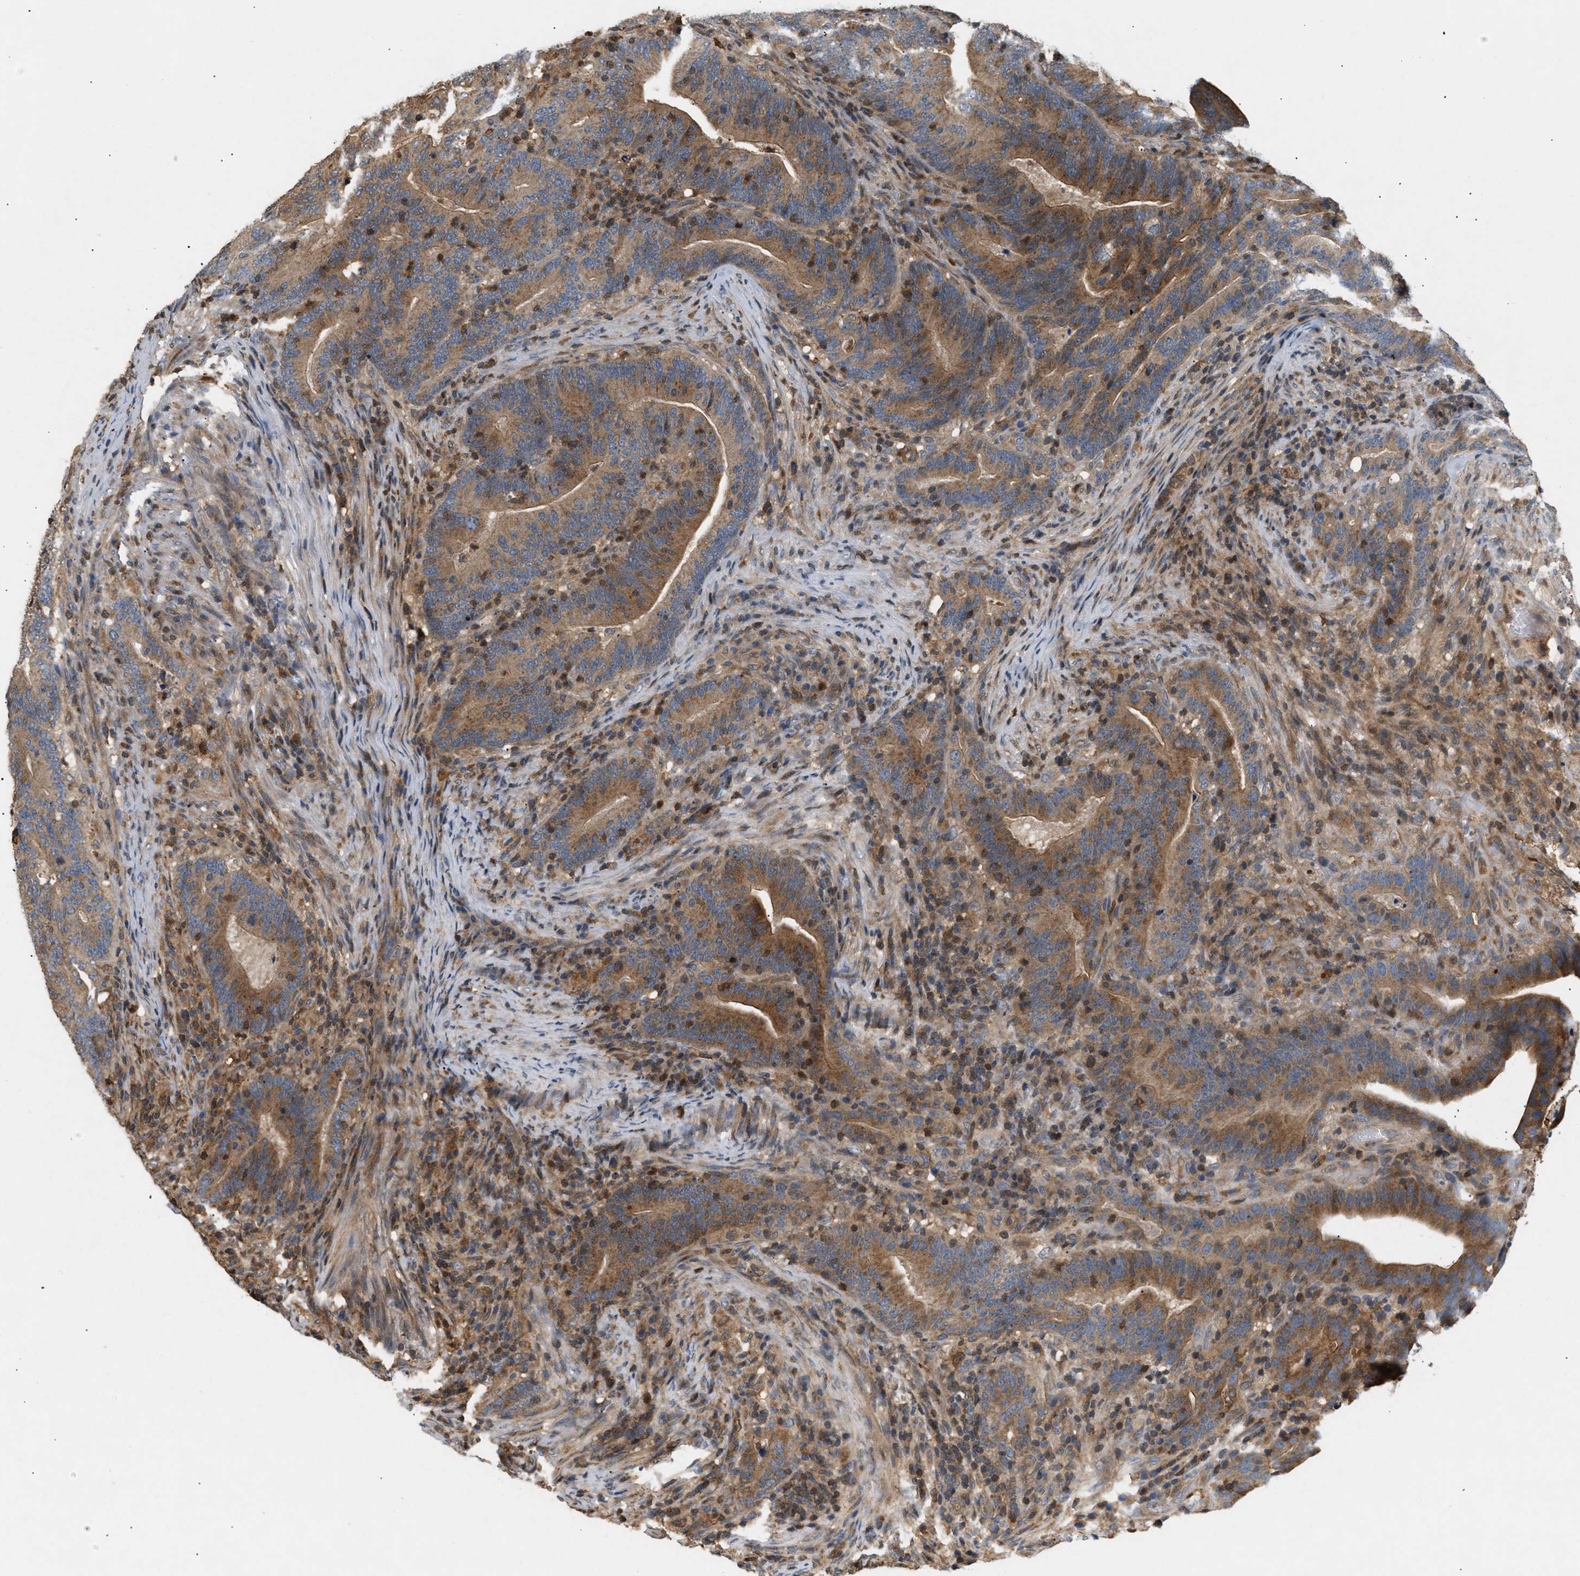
{"staining": {"intensity": "moderate", "quantity": ">75%", "location": "cytoplasmic/membranous"}, "tissue": "colorectal cancer", "cell_type": "Tumor cells", "image_type": "cancer", "snomed": [{"axis": "morphology", "description": "Adenocarcinoma, NOS"}, {"axis": "topography", "description": "Colon"}], "caption": "Immunohistochemistry (DAB) staining of colorectal adenocarcinoma demonstrates moderate cytoplasmic/membranous protein positivity in approximately >75% of tumor cells.", "gene": "FARS2", "patient": {"sex": "female", "age": 66}}